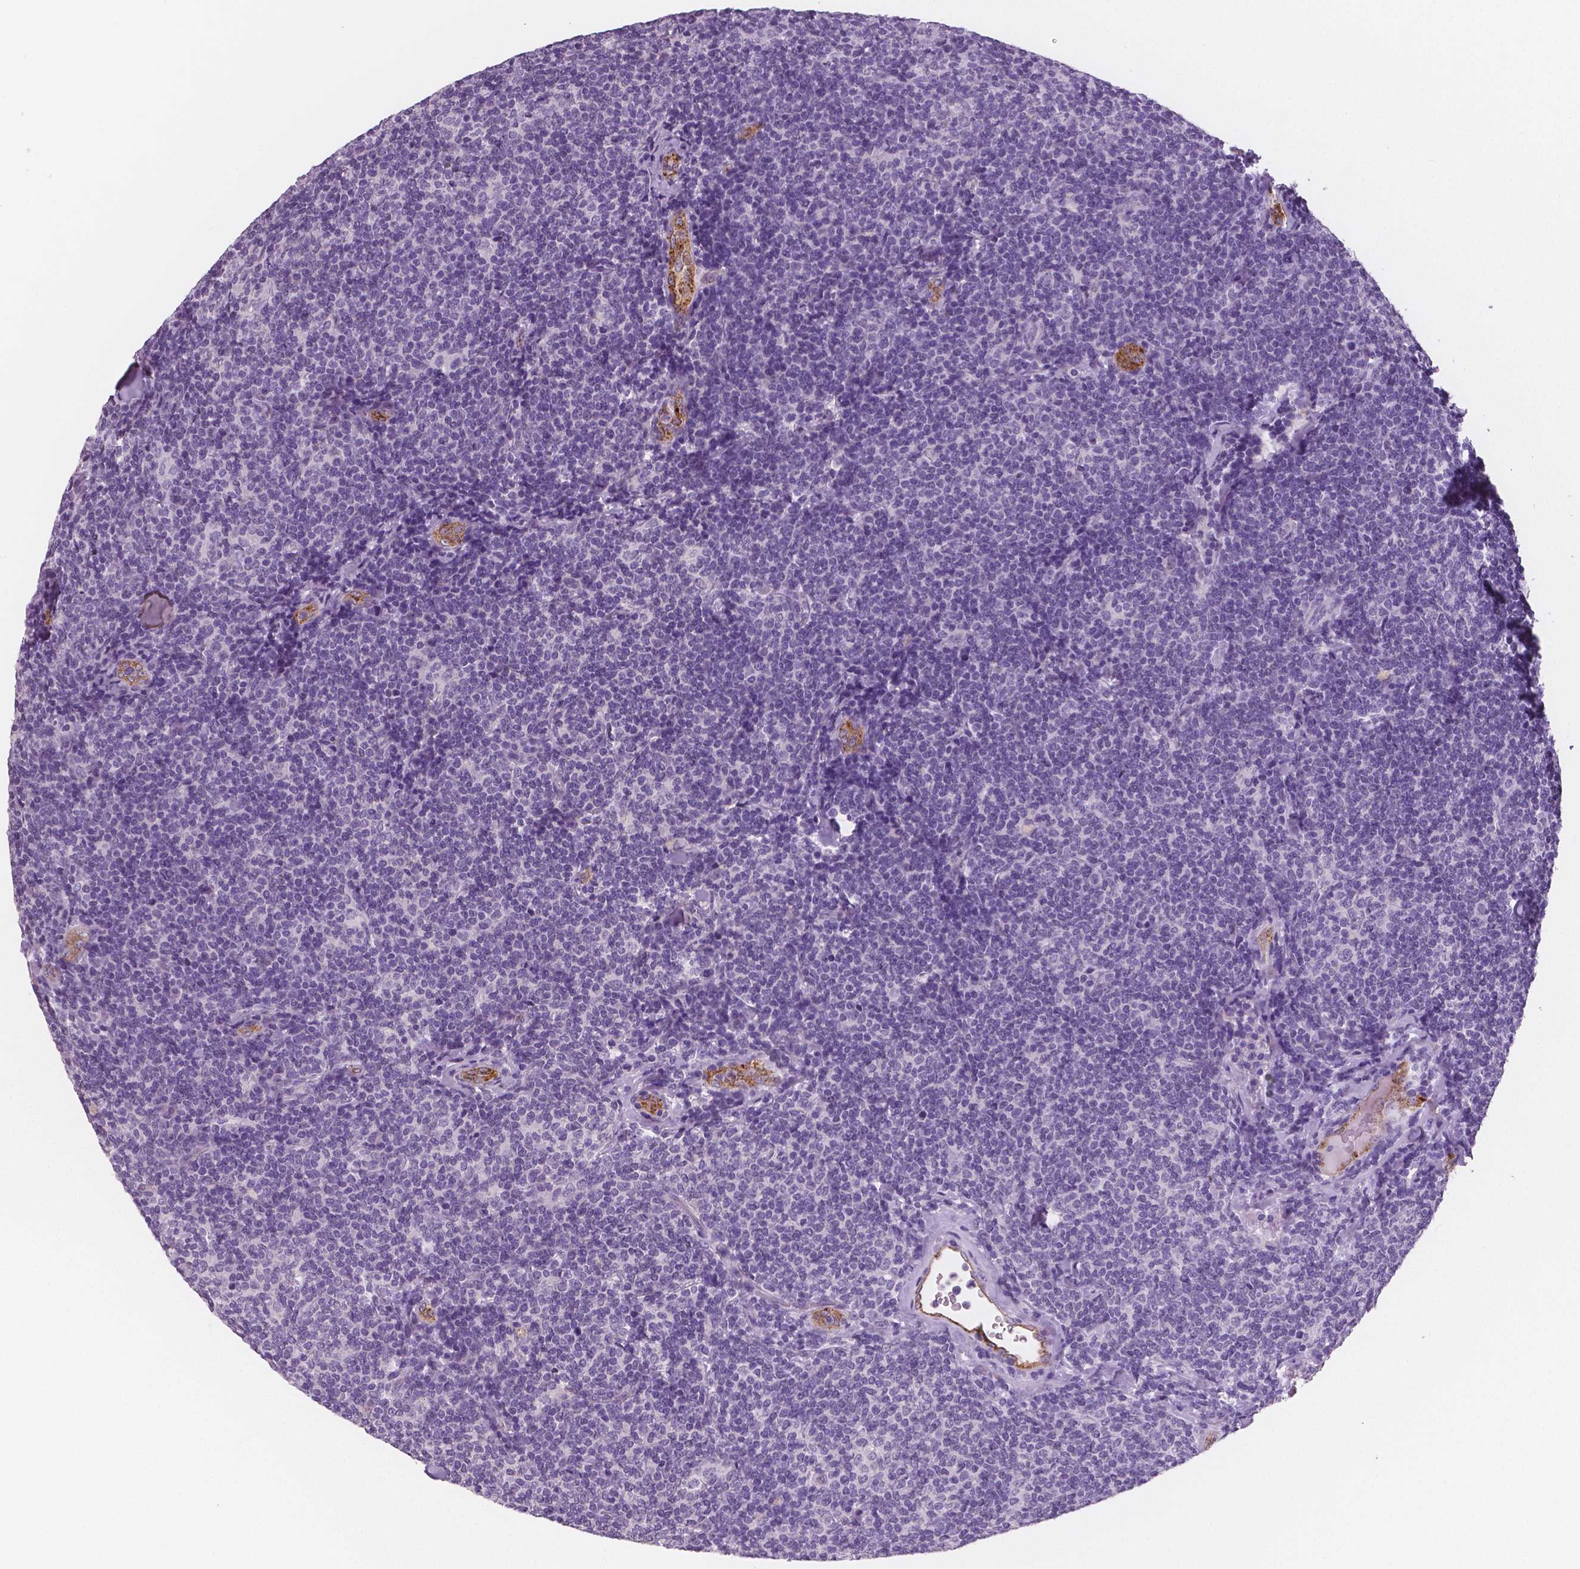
{"staining": {"intensity": "negative", "quantity": "none", "location": "none"}, "tissue": "lymphoma", "cell_type": "Tumor cells", "image_type": "cancer", "snomed": [{"axis": "morphology", "description": "Malignant lymphoma, non-Hodgkin's type, Low grade"}, {"axis": "topography", "description": "Lymph node"}], "caption": "Immunohistochemical staining of malignant lymphoma, non-Hodgkin's type (low-grade) reveals no significant expression in tumor cells.", "gene": "TSPAN7", "patient": {"sex": "female", "age": 56}}